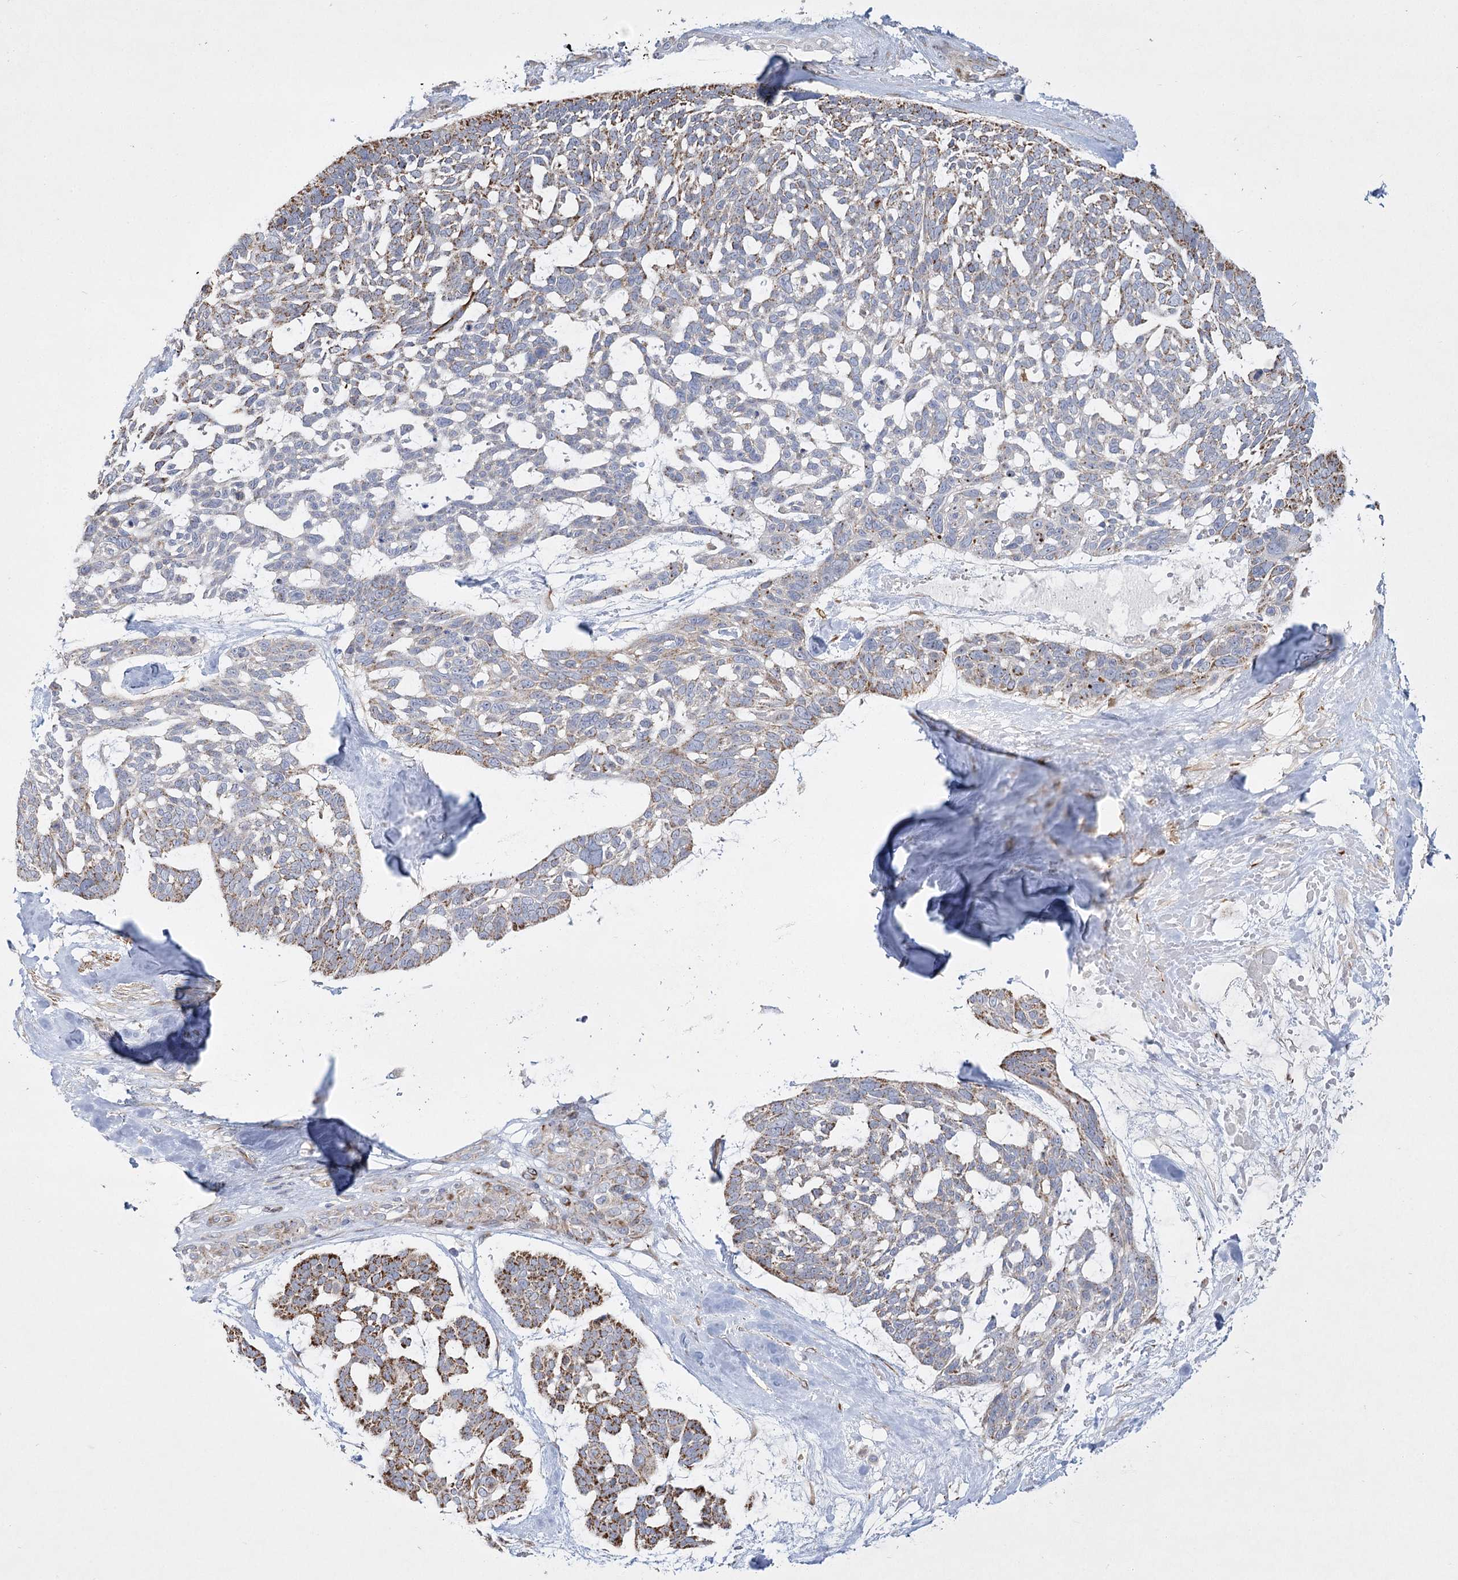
{"staining": {"intensity": "moderate", "quantity": "25%-75%", "location": "cytoplasmic/membranous"}, "tissue": "skin cancer", "cell_type": "Tumor cells", "image_type": "cancer", "snomed": [{"axis": "morphology", "description": "Basal cell carcinoma"}, {"axis": "topography", "description": "Skin"}], "caption": "Immunohistochemistry (IHC) (DAB) staining of skin cancer (basal cell carcinoma) shows moderate cytoplasmic/membranous protein staining in about 25%-75% of tumor cells.", "gene": "DHTKD1", "patient": {"sex": "male", "age": 88}}